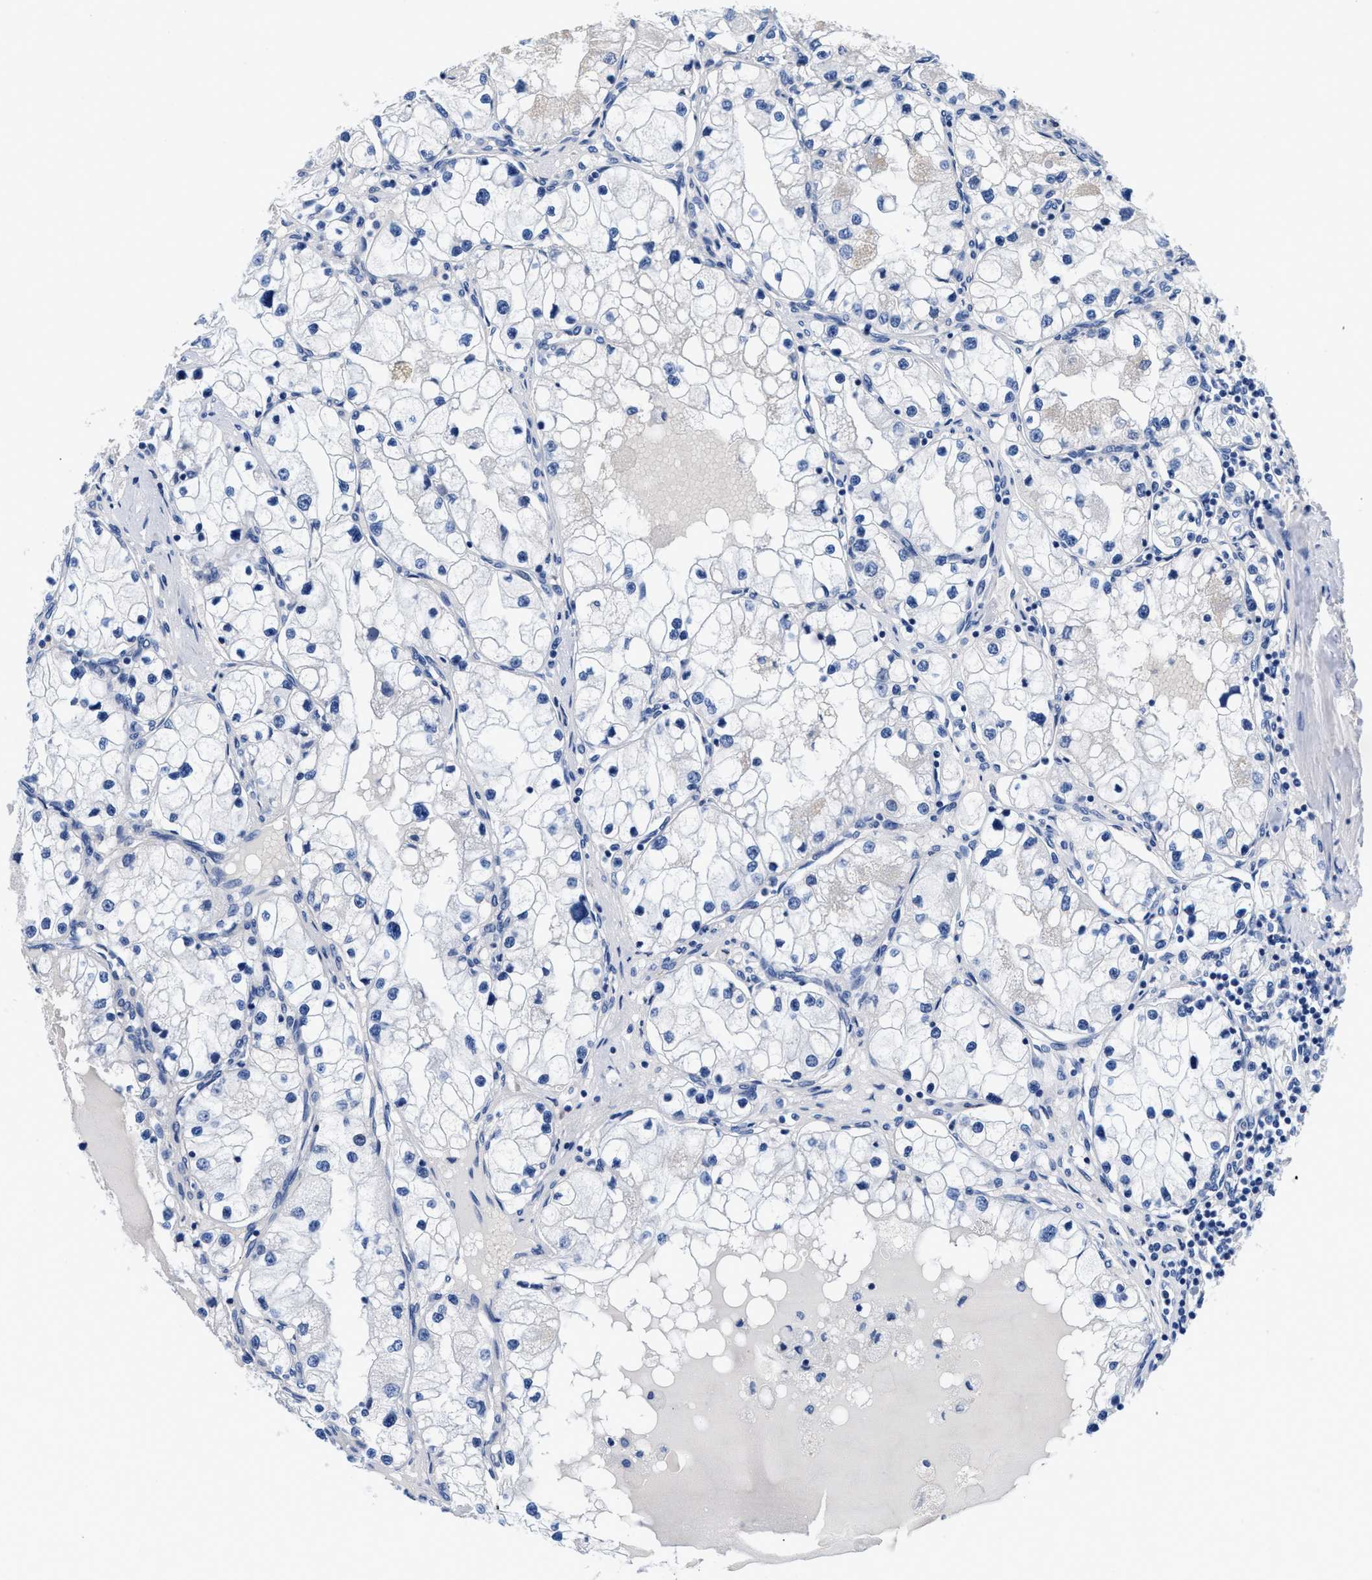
{"staining": {"intensity": "negative", "quantity": "none", "location": "none"}, "tissue": "renal cancer", "cell_type": "Tumor cells", "image_type": "cancer", "snomed": [{"axis": "morphology", "description": "Adenocarcinoma, NOS"}, {"axis": "topography", "description": "Kidney"}], "caption": "Immunohistochemical staining of adenocarcinoma (renal) reveals no significant staining in tumor cells. (Brightfield microscopy of DAB (3,3'-diaminobenzidine) IHC at high magnification).", "gene": "SLFN13", "patient": {"sex": "male", "age": 68}}